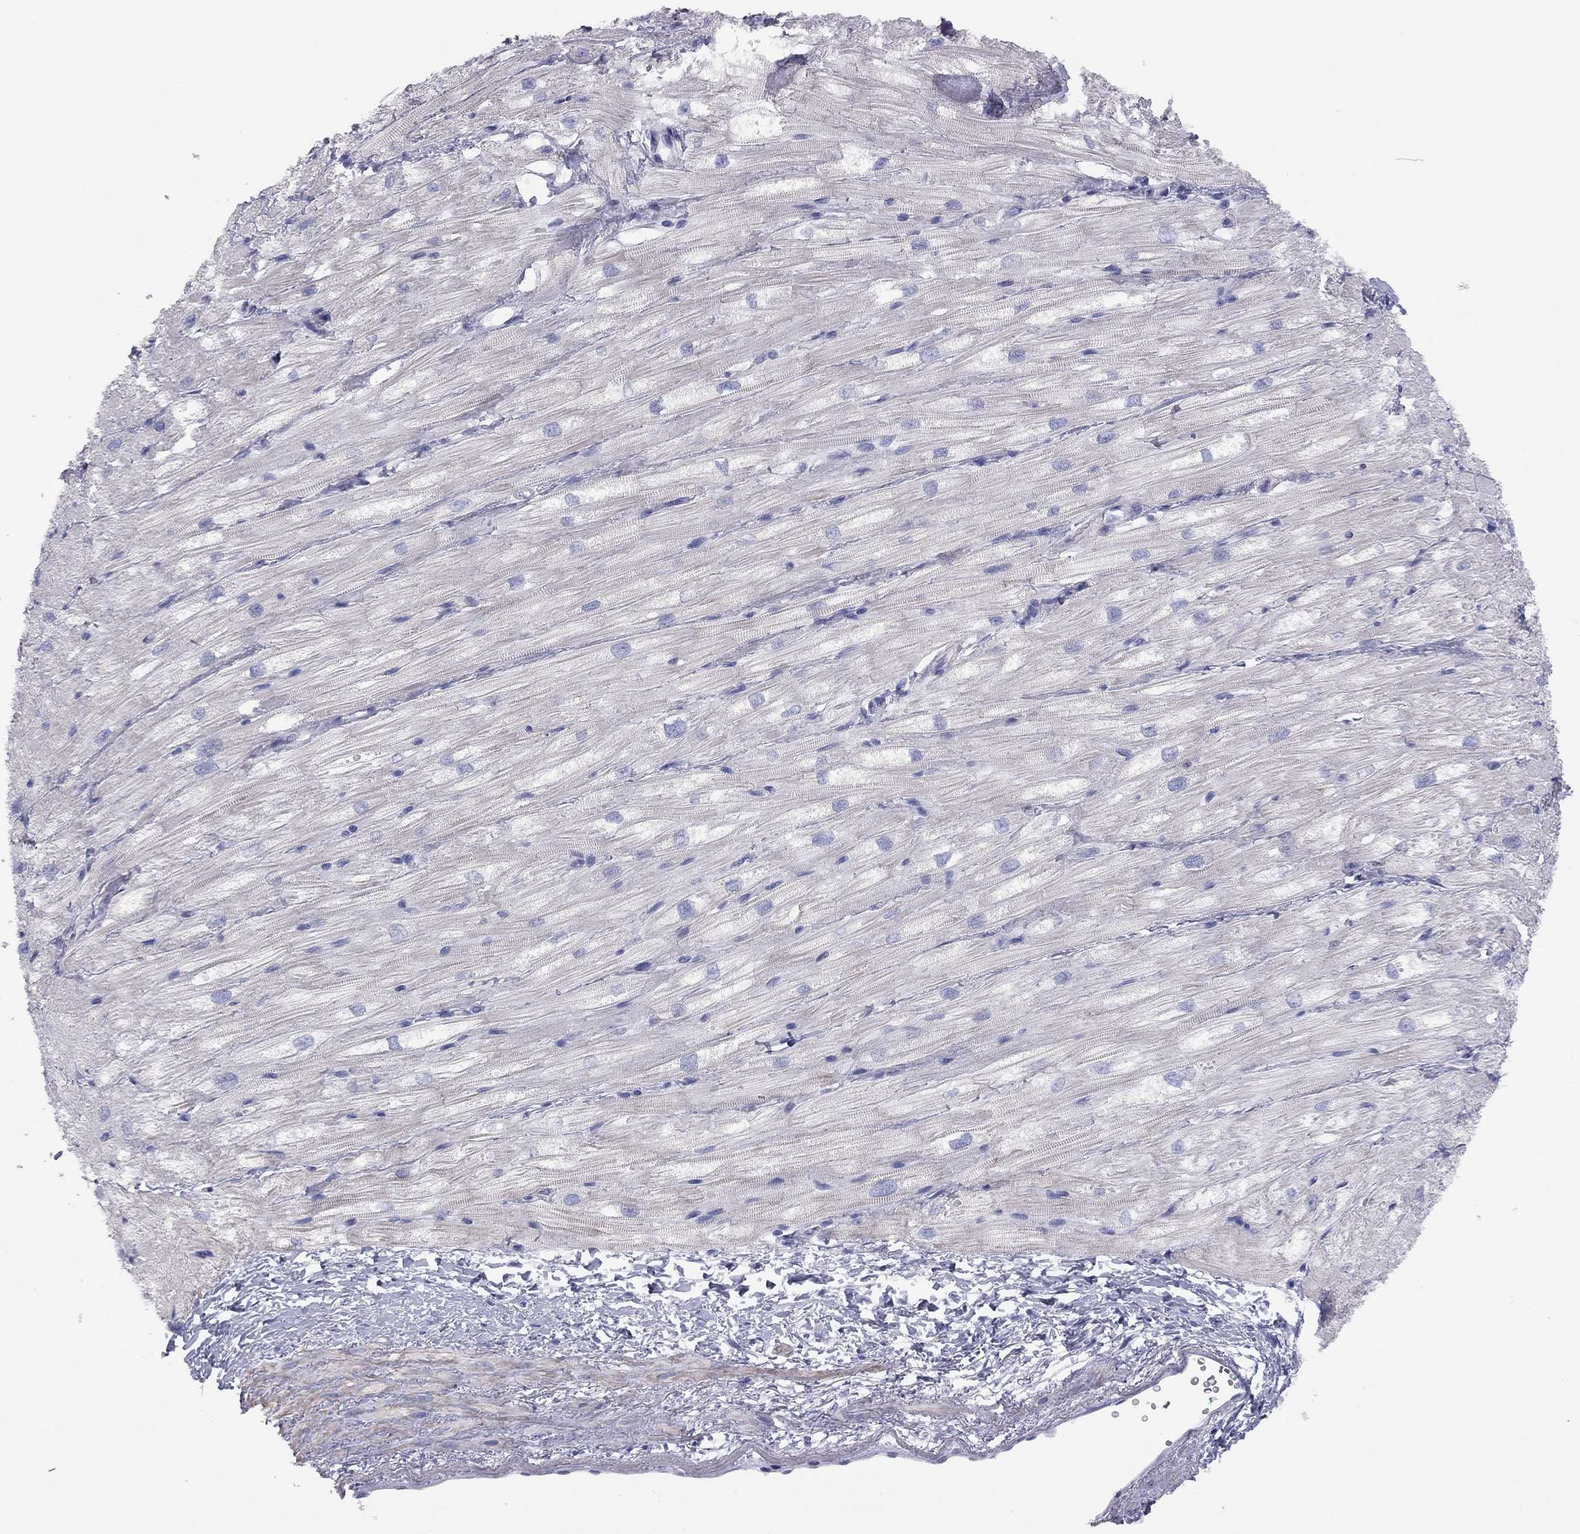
{"staining": {"intensity": "negative", "quantity": "none", "location": "none"}, "tissue": "heart muscle", "cell_type": "Cardiomyocytes", "image_type": "normal", "snomed": [{"axis": "morphology", "description": "Normal tissue, NOS"}, {"axis": "topography", "description": "Heart"}], "caption": "High power microscopy micrograph of an immunohistochemistry photomicrograph of benign heart muscle, revealing no significant expression in cardiomyocytes.", "gene": "ADCYAP1", "patient": {"sex": "male", "age": 57}}